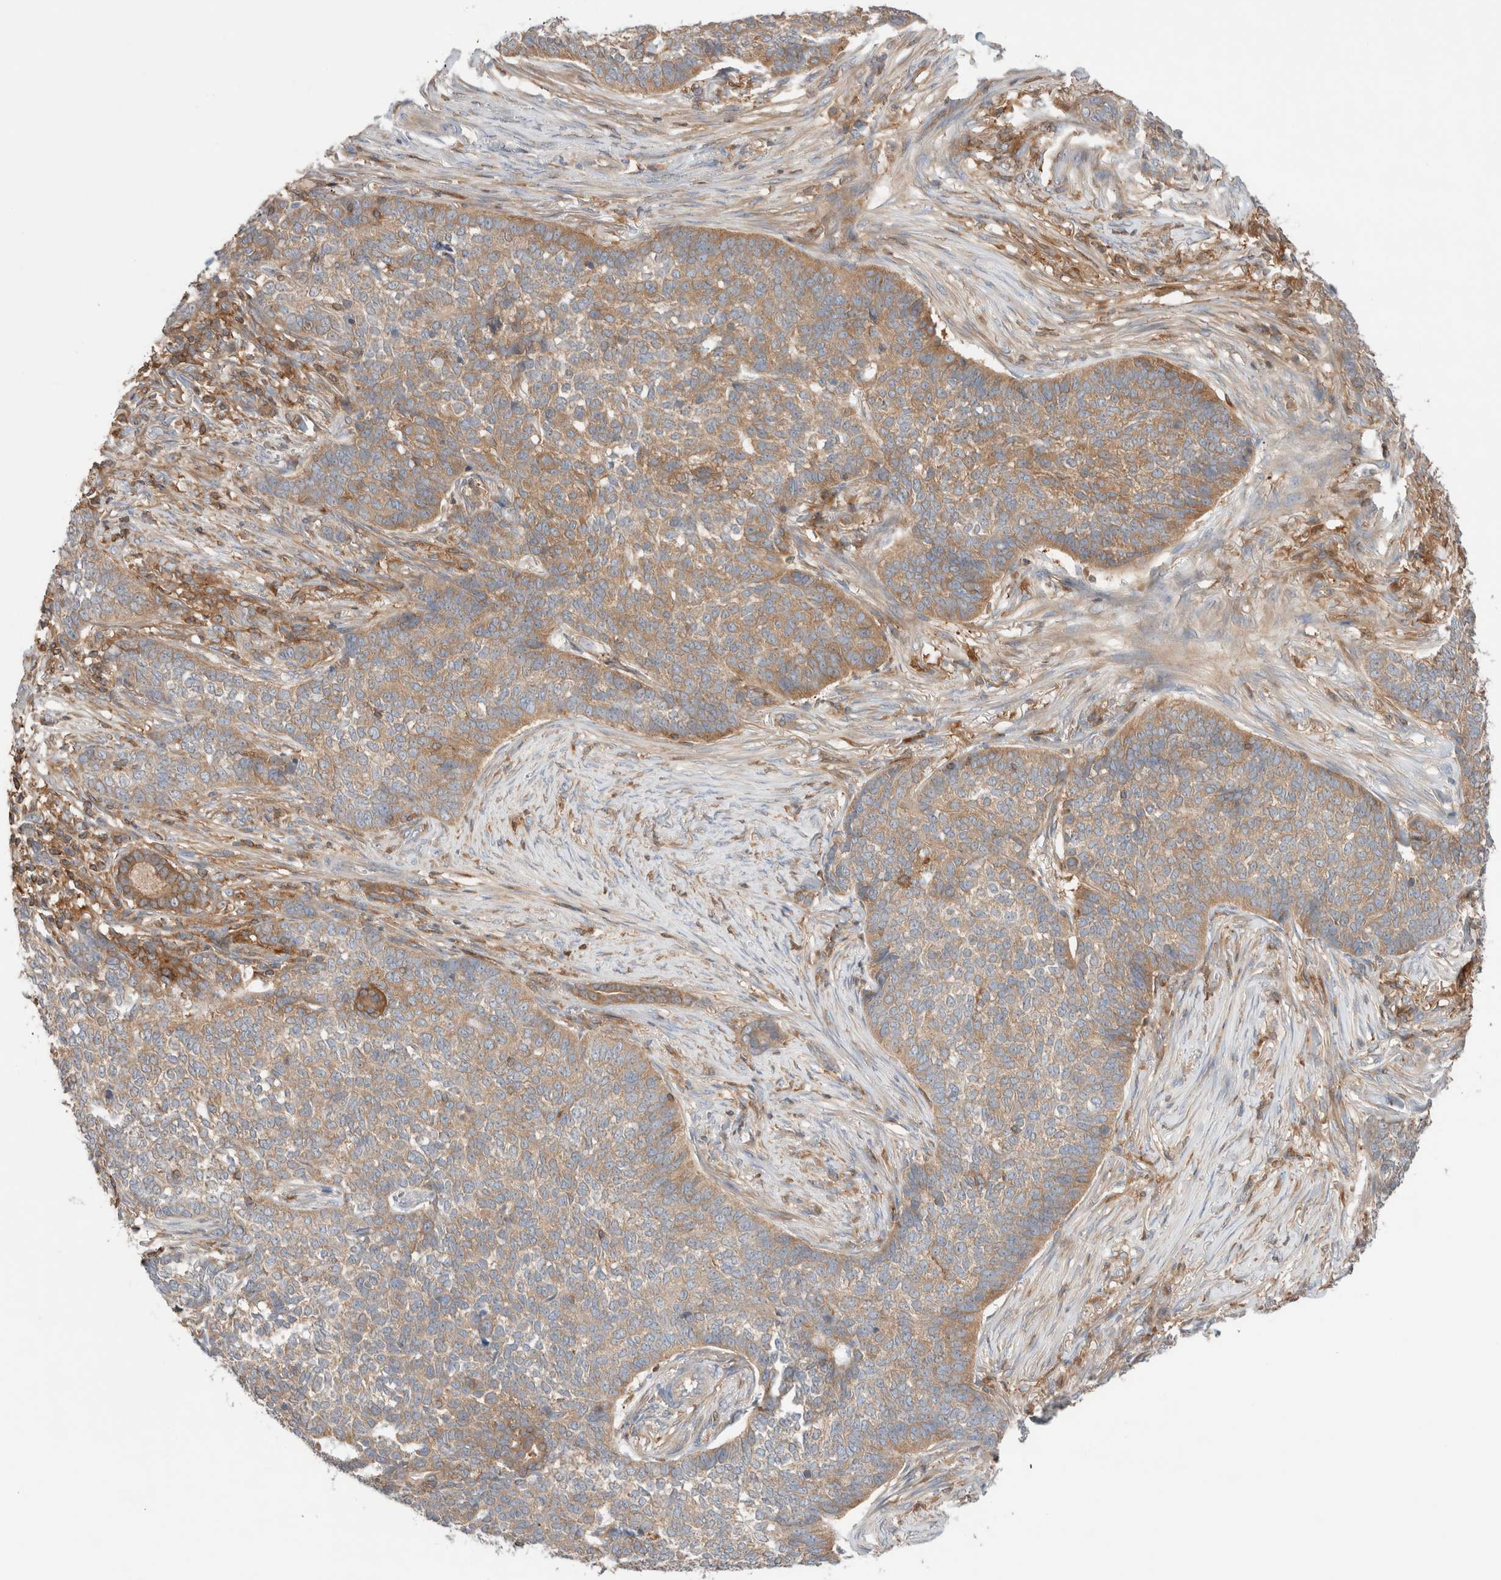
{"staining": {"intensity": "weak", "quantity": ">75%", "location": "cytoplasmic/membranous"}, "tissue": "skin cancer", "cell_type": "Tumor cells", "image_type": "cancer", "snomed": [{"axis": "morphology", "description": "Basal cell carcinoma"}, {"axis": "topography", "description": "Skin"}], "caption": "Immunohistochemistry (IHC) photomicrograph of human basal cell carcinoma (skin) stained for a protein (brown), which displays low levels of weak cytoplasmic/membranous expression in approximately >75% of tumor cells.", "gene": "KLHL14", "patient": {"sex": "male", "age": 85}}